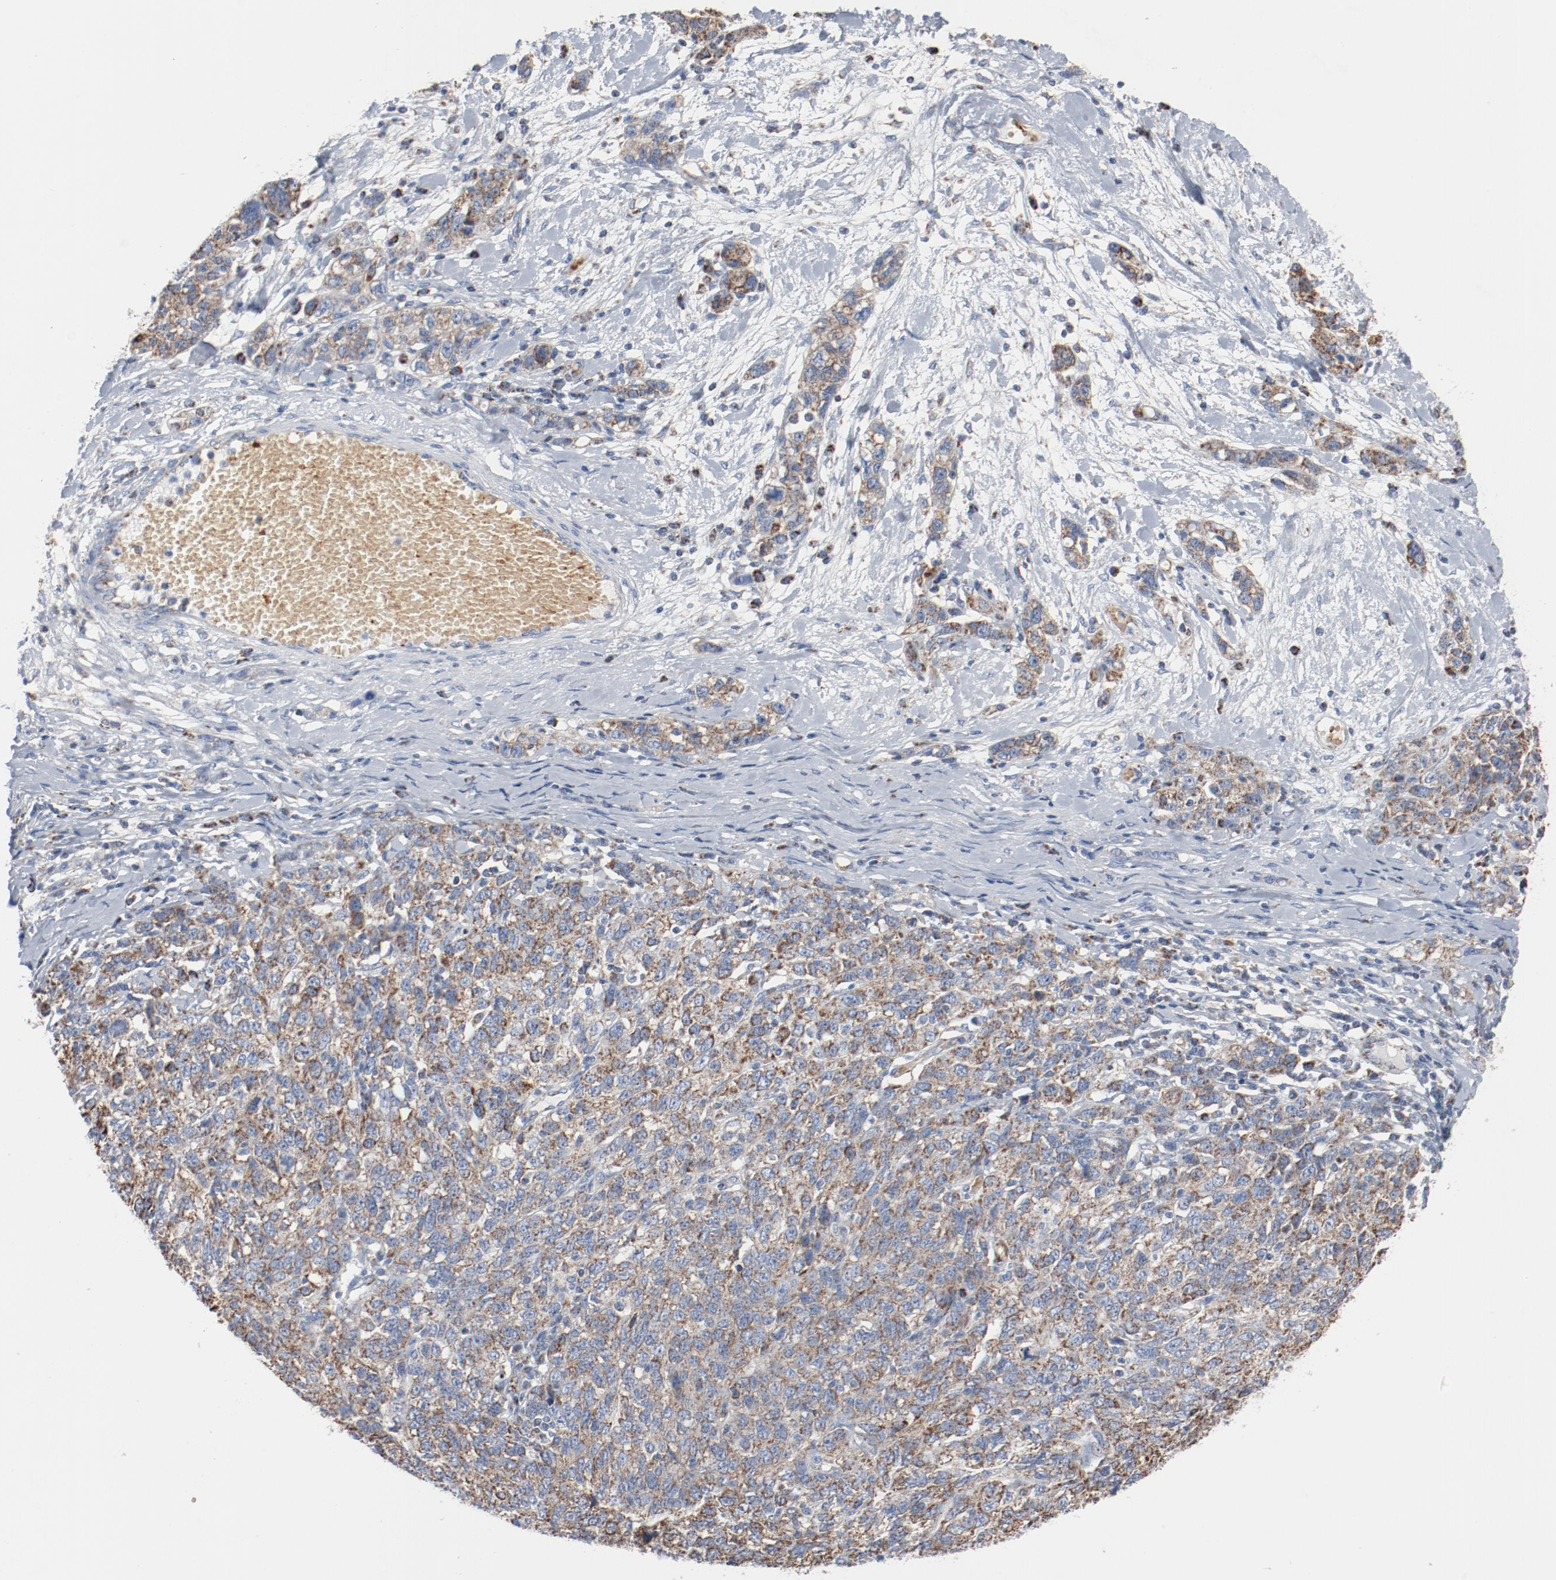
{"staining": {"intensity": "weak", "quantity": ">75%", "location": "cytoplasmic/membranous"}, "tissue": "ovarian cancer", "cell_type": "Tumor cells", "image_type": "cancer", "snomed": [{"axis": "morphology", "description": "Cystadenocarcinoma, serous, NOS"}, {"axis": "topography", "description": "Ovary"}], "caption": "Tumor cells display low levels of weak cytoplasmic/membranous staining in approximately >75% of cells in human serous cystadenocarcinoma (ovarian).", "gene": "NDUFB8", "patient": {"sex": "female", "age": 71}}